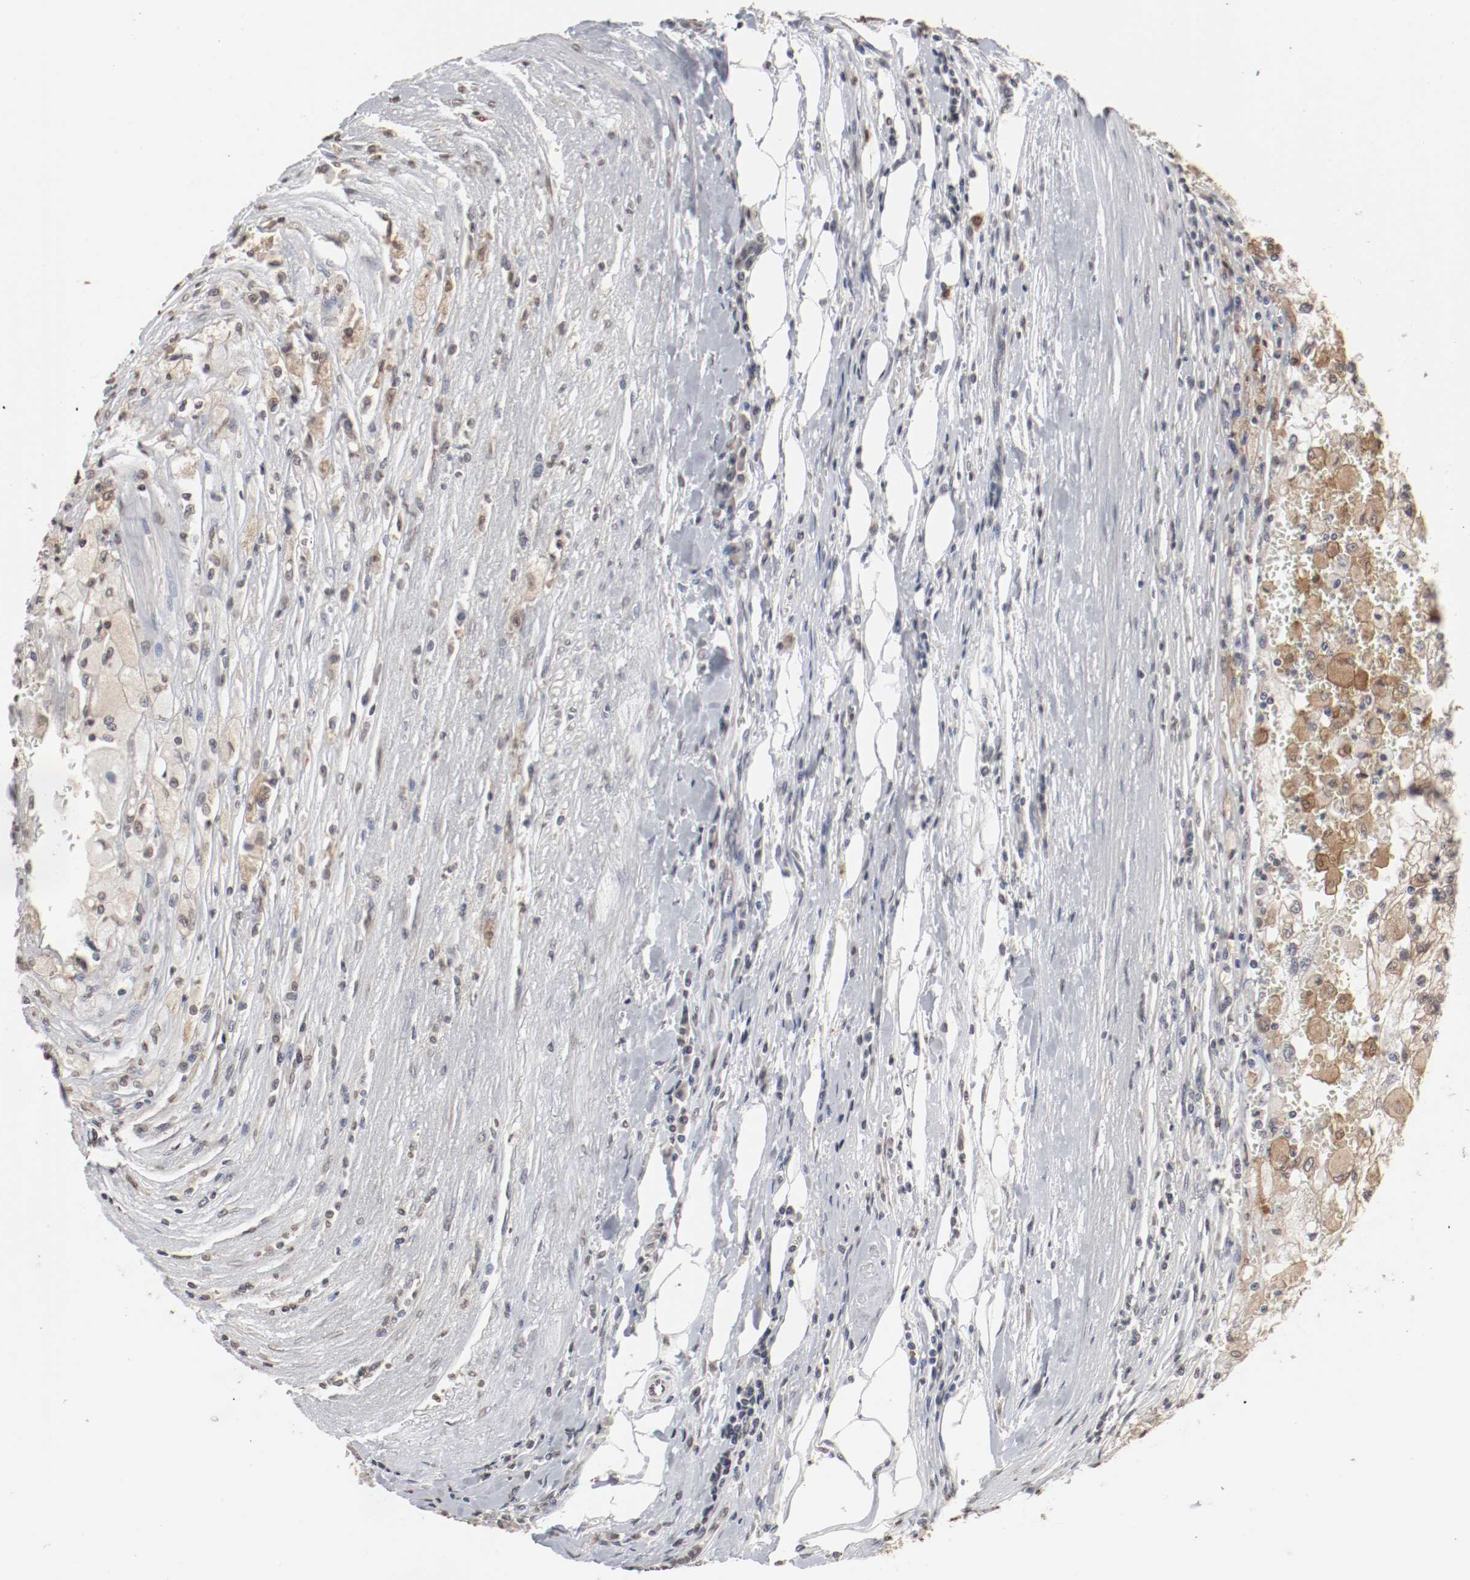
{"staining": {"intensity": "weak", "quantity": "25%-75%", "location": "cytoplasmic/membranous,nuclear"}, "tissue": "renal cancer", "cell_type": "Tumor cells", "image_type": "cancer", "snomed": [{"axis": "morphology", "description": "Normal tissue, NOS"}, {"axis": "morphology", "description": "Adenocarcinoma, NOS"}, {"axis": "topography", "description": "Kidney"}], "caption": "Weak cytoplasmic/membranous and nuclear protein expression is identified in approximately 25%-75% of tumor cells in renal cancer (adenocarcinoma). (brown staining indicates protein expression, while blue staining denotes nuclei).", "gene": "WASL", "patient": {"sex": "male", "age": 71}}